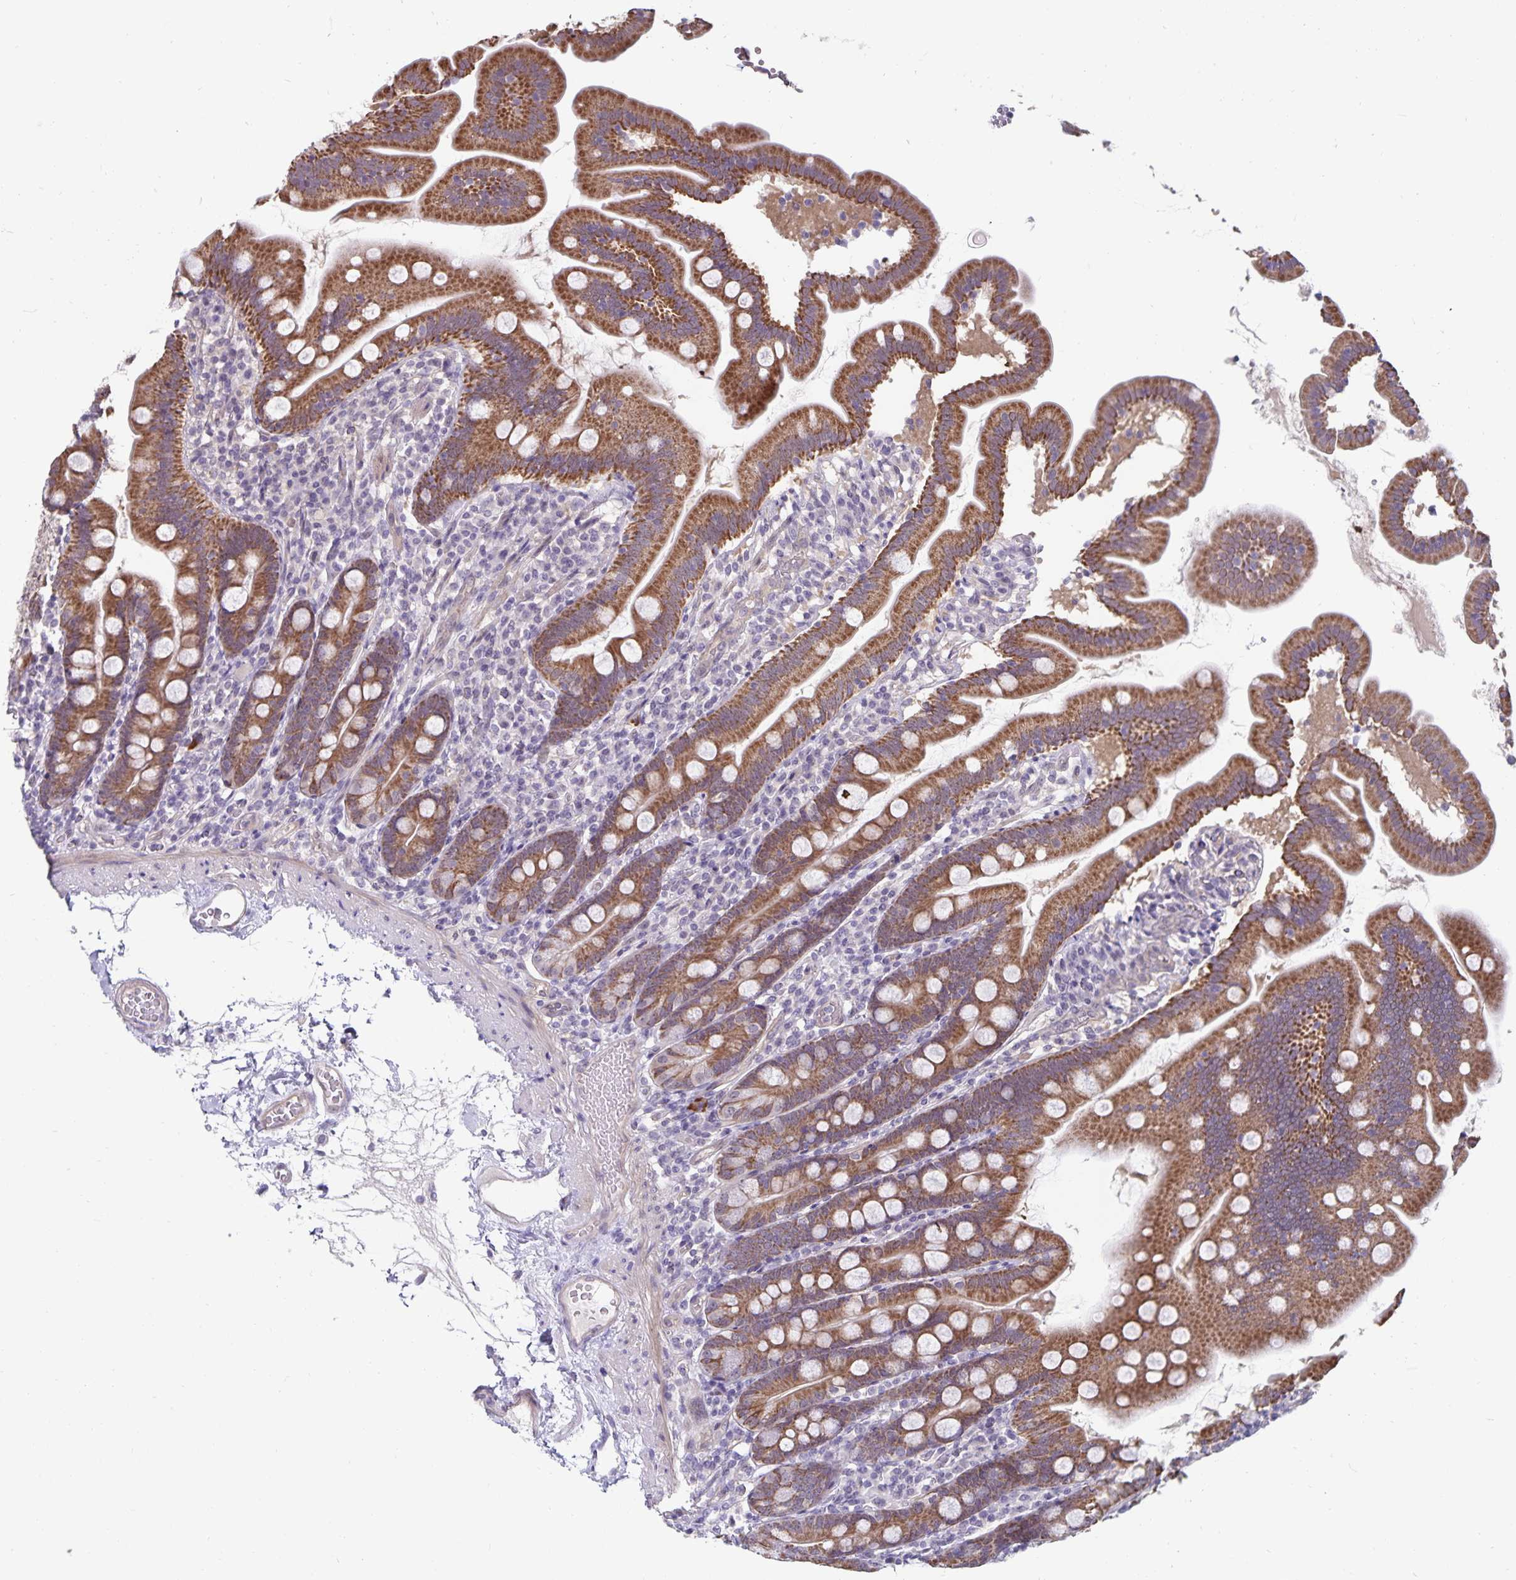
{"staining": {"intensity": "strong", "quantity": ">75%", "location": "cytoplasmic/membranous"}, "tissue": "duodenum", "cell_type": "Glandular cells", "image_type": "normal", "snomed": [{"axis": "morphology", "description": "Normal tissue, NOS"}, {"axis": "topography", "description": "Duodenum"}], "caption": "Normal duodenum exhibits strong cytoplasmic/membranous positivity in approximately >75% of glandular cells, visualized by immunohistochemistry. (brown staining indicates protein expression, while blue staining denotes nuclei).", "gene": "CDKN2B", "patient": {"sex": "female", "age": 67}}